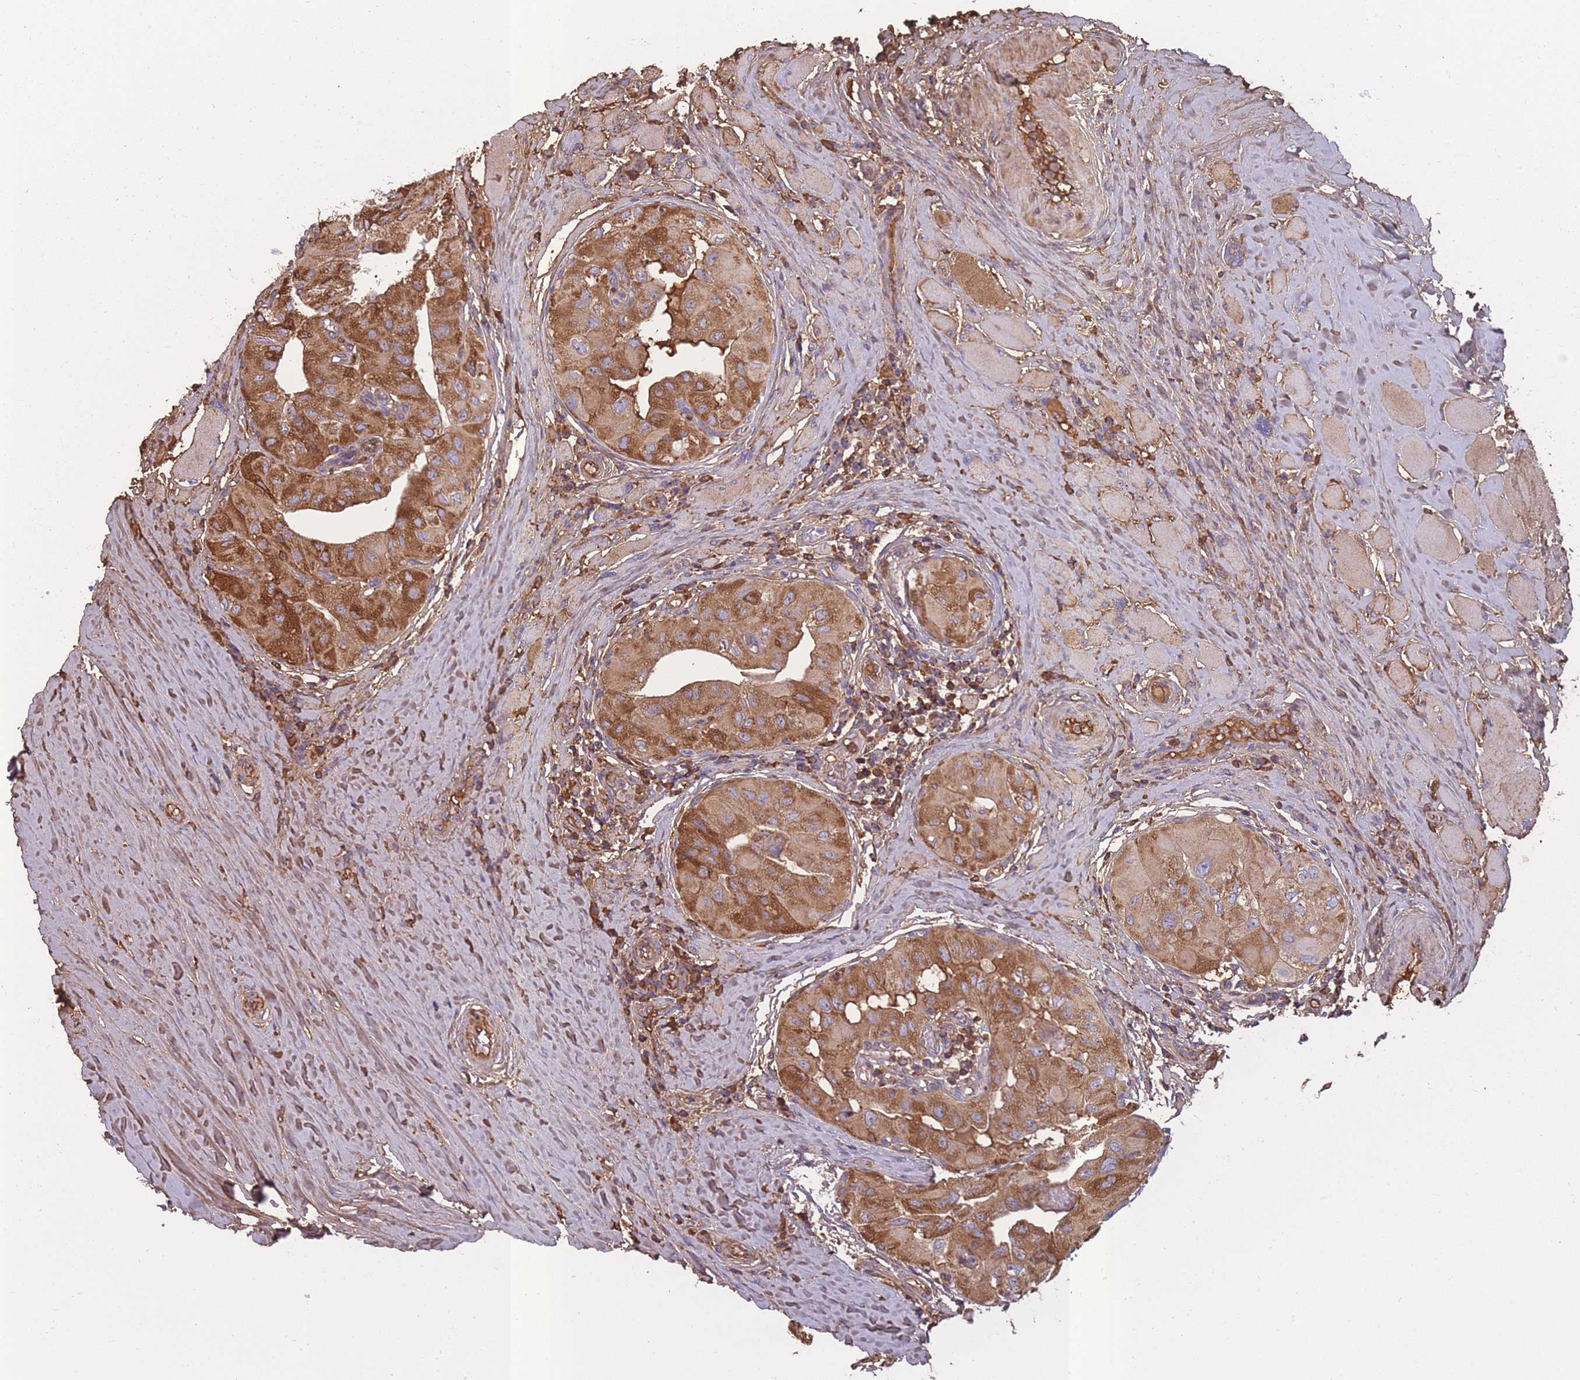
{"staining": {"intensity": "strong", "quantity": ">75%", "location": "cytoplasmic/membranous"}, "tissue": "thyroid cancer", "cell_type": "Tumor cells", "image_type": "cancer", "snomed": [{"axis": "morphology", "description": "Papillary adenocarcinoma, NOS"}, {"axis": "topography", "description": "Thyroid gland"}], "caption": "Protein staining of thyroid papillary adenocarcinoma tissue exhibits strong cytoplasmic/membranous staining in about >75% of tumor cells.", "gene": "KAT2A", "patient": {"sex": "female", "age": 59}}